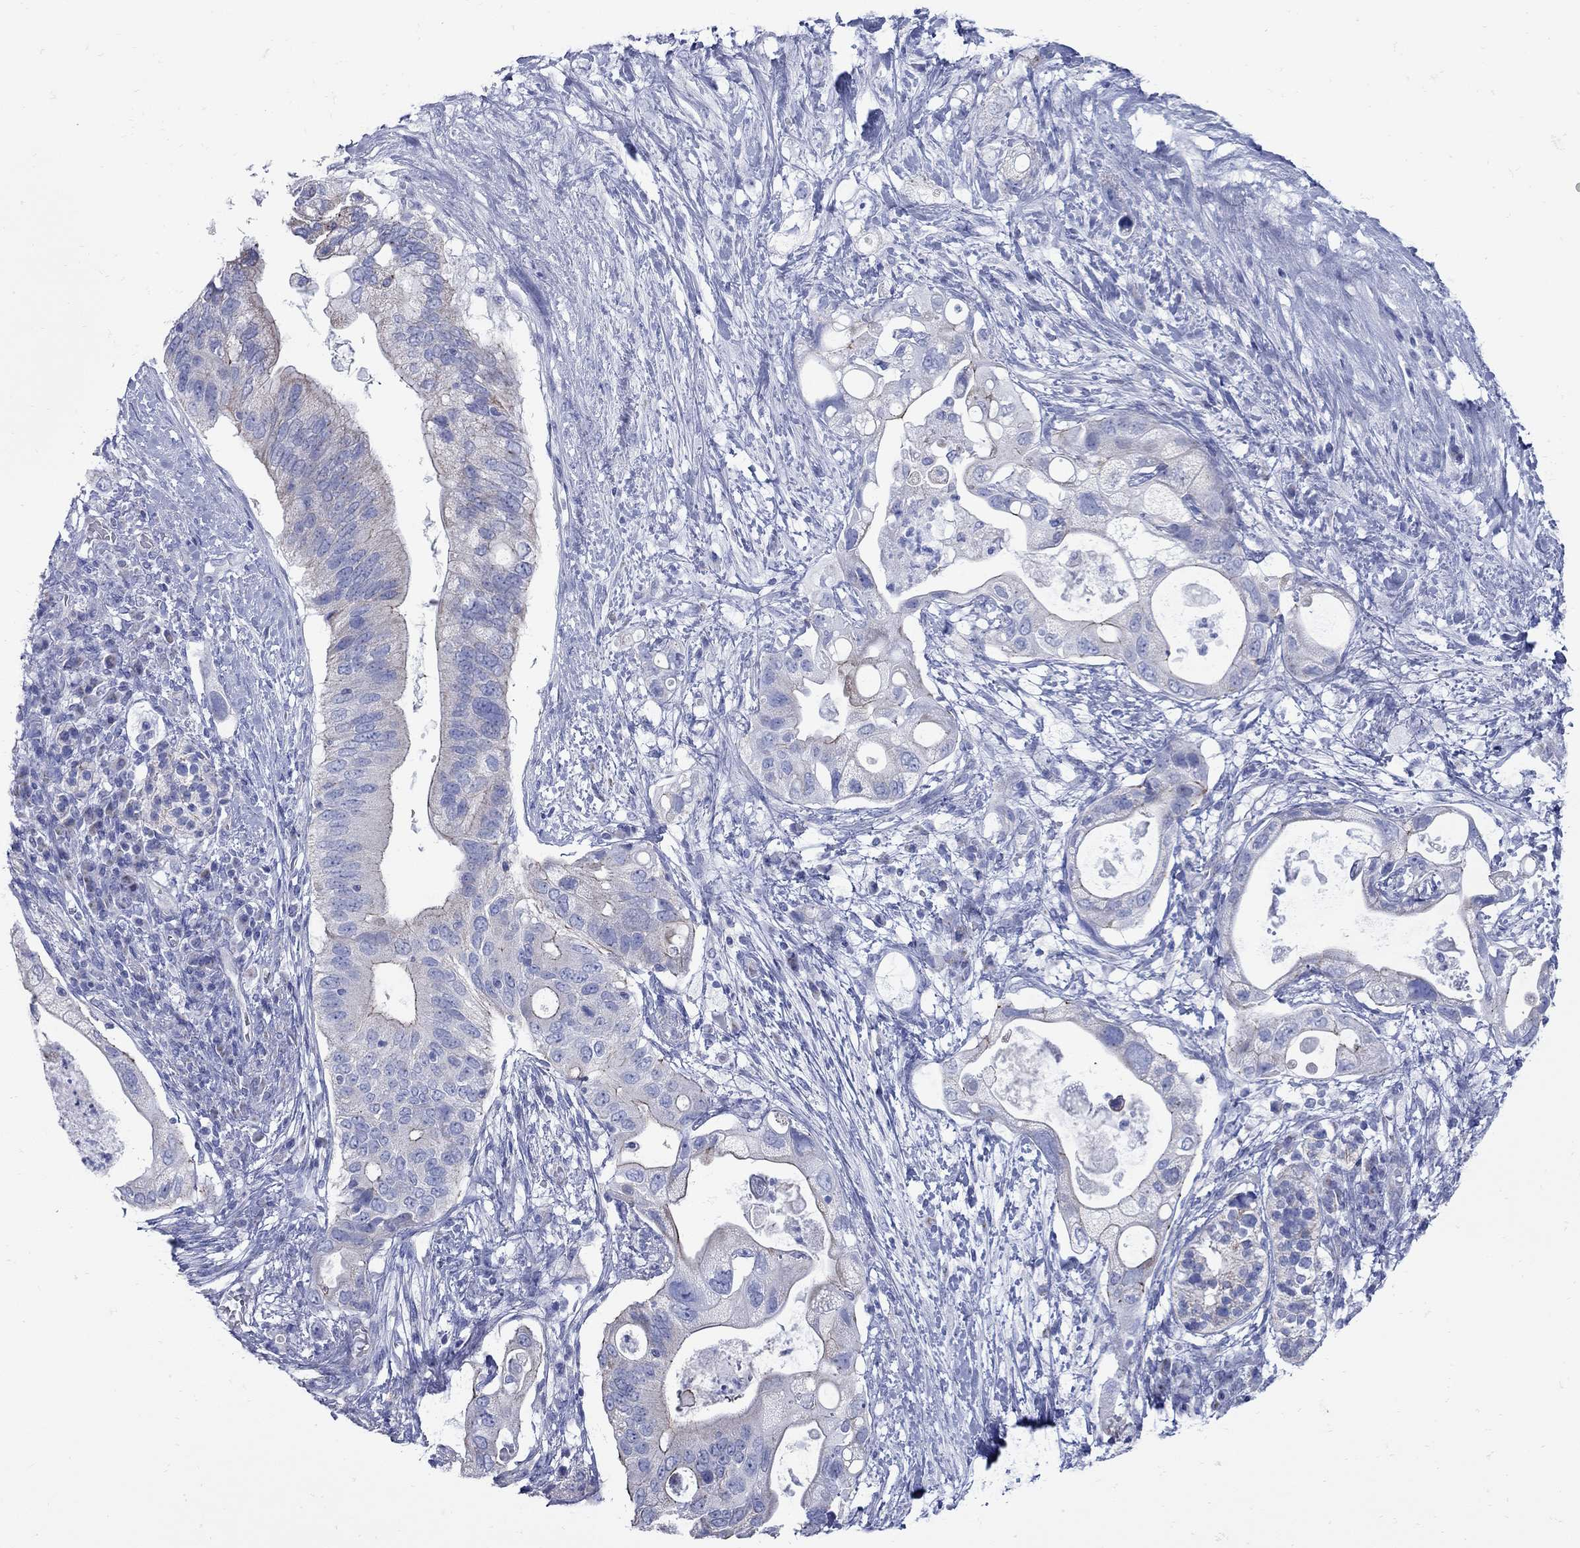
{"staining": {"intensity": "moderate", "quantity": "<25%", "location": "cytoplasmic/membranous"}, "tissue": "pancreatic cancer", "cell_type": "Tumor cells", "image_type": "cancer", "snomed": [{"axis": "morphology", "description": "Adenocarcinoma, NOS"}, {"axis": "topography", "description": "Pancreas"}], "caption": "Protein expression analysis of pancreatic cancer shows moderate cytoplasmic/membranous positivity in about <25% of tumor cells. The protein of interest is shown in brown color, while the nuclei are stained blue.", "gene": "PDZD3", "patient": {"sex": "female", "age": 72}}